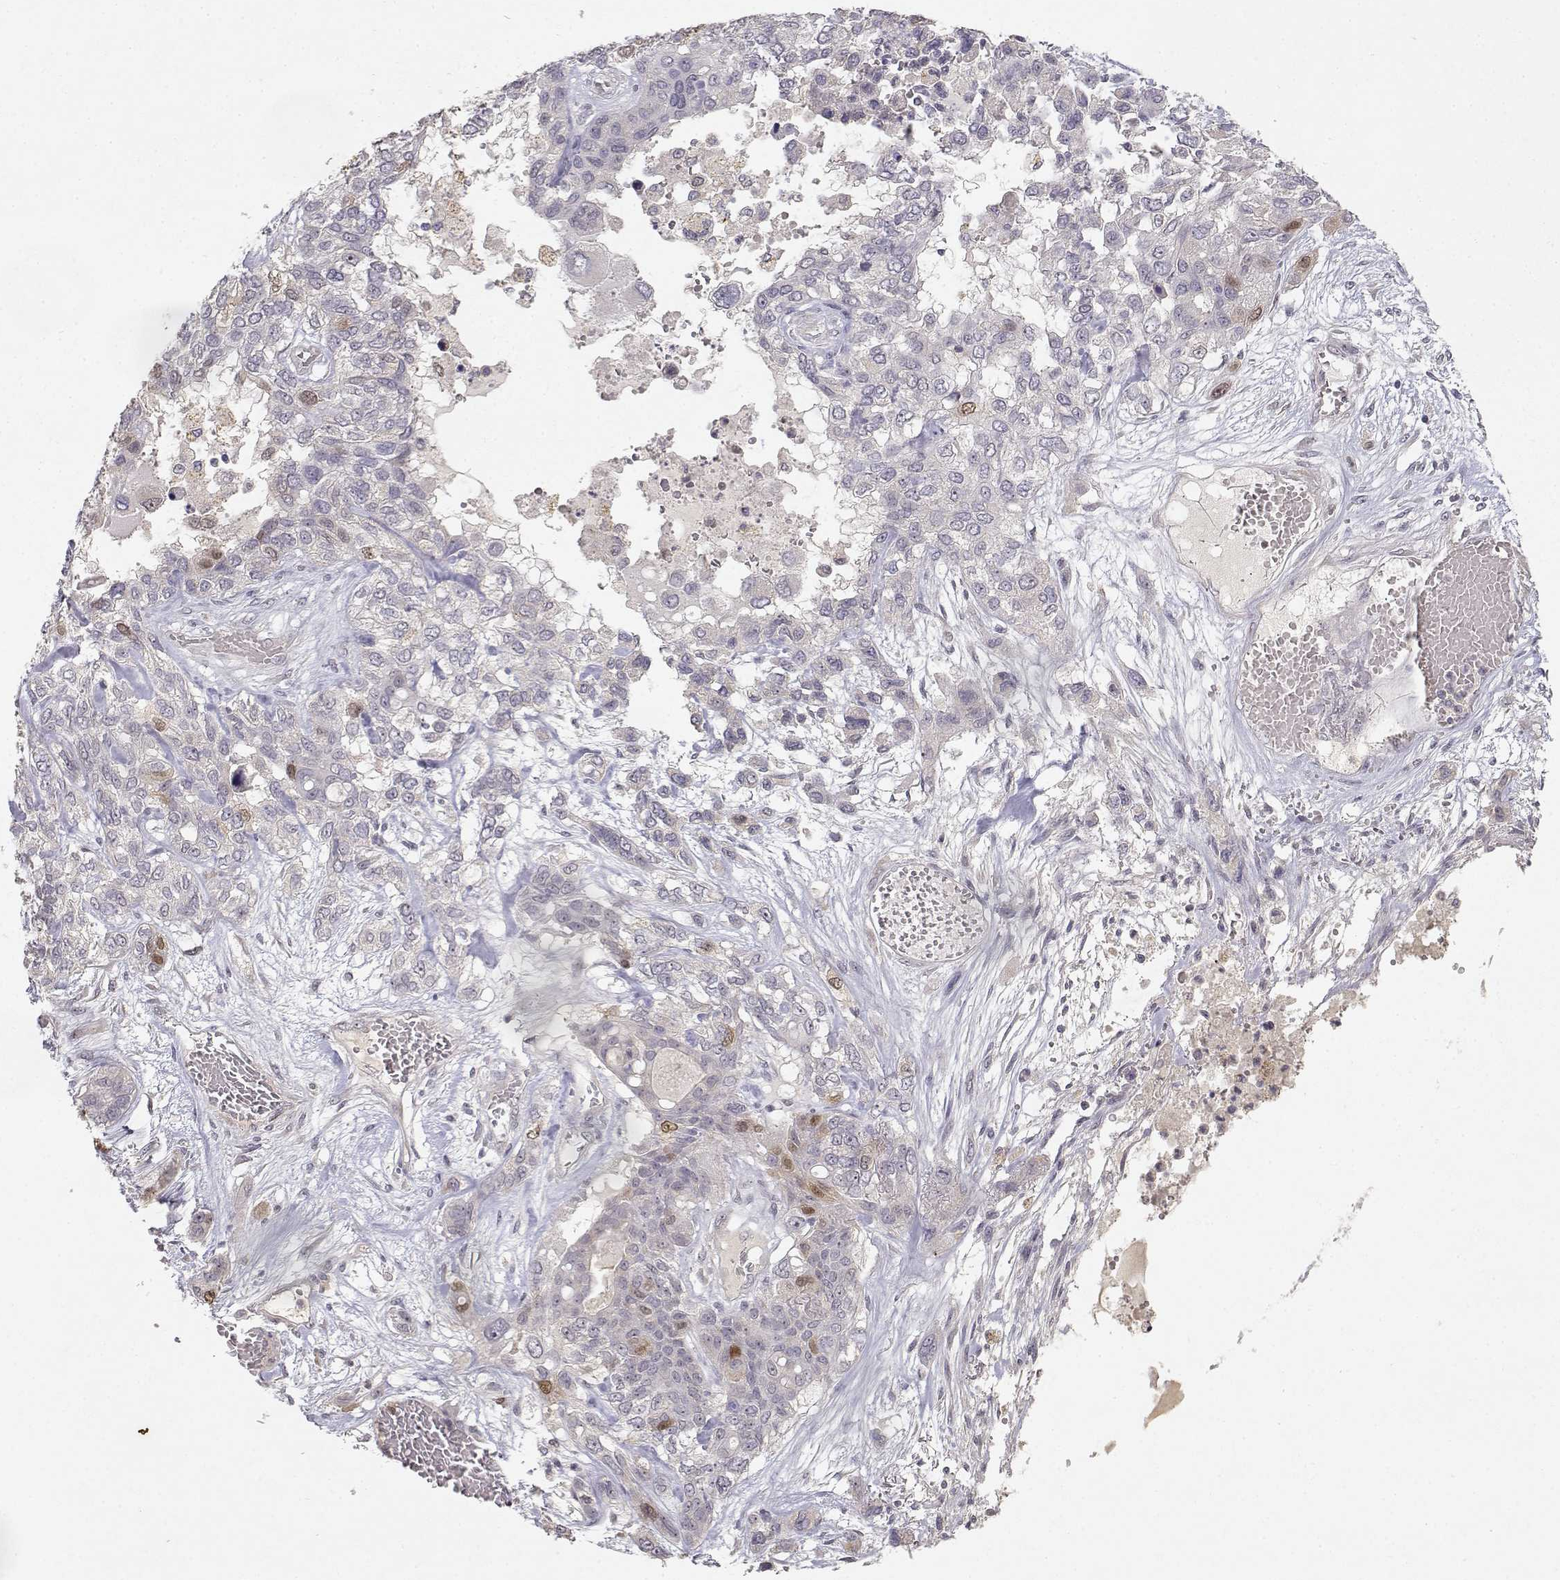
{"staining": {"intensity": "weak", "quantity": "<25%", "location": "nuclear"}, "tissue": "lung cancer", "cell_type": "Tumor cells", "image_type": "cancer", "snomed": [{"axis": "morphology", "description": "Squamous cell carcinoma, NOS"}, {"axis": "topography", "description": "Lung"}], "caption": "Immunohistochemistry of lung squamous cell carcinoma displays no positivity in tumor cells.", "gene": "RAD51", "patient": {"sex": "female", "age": 70}}